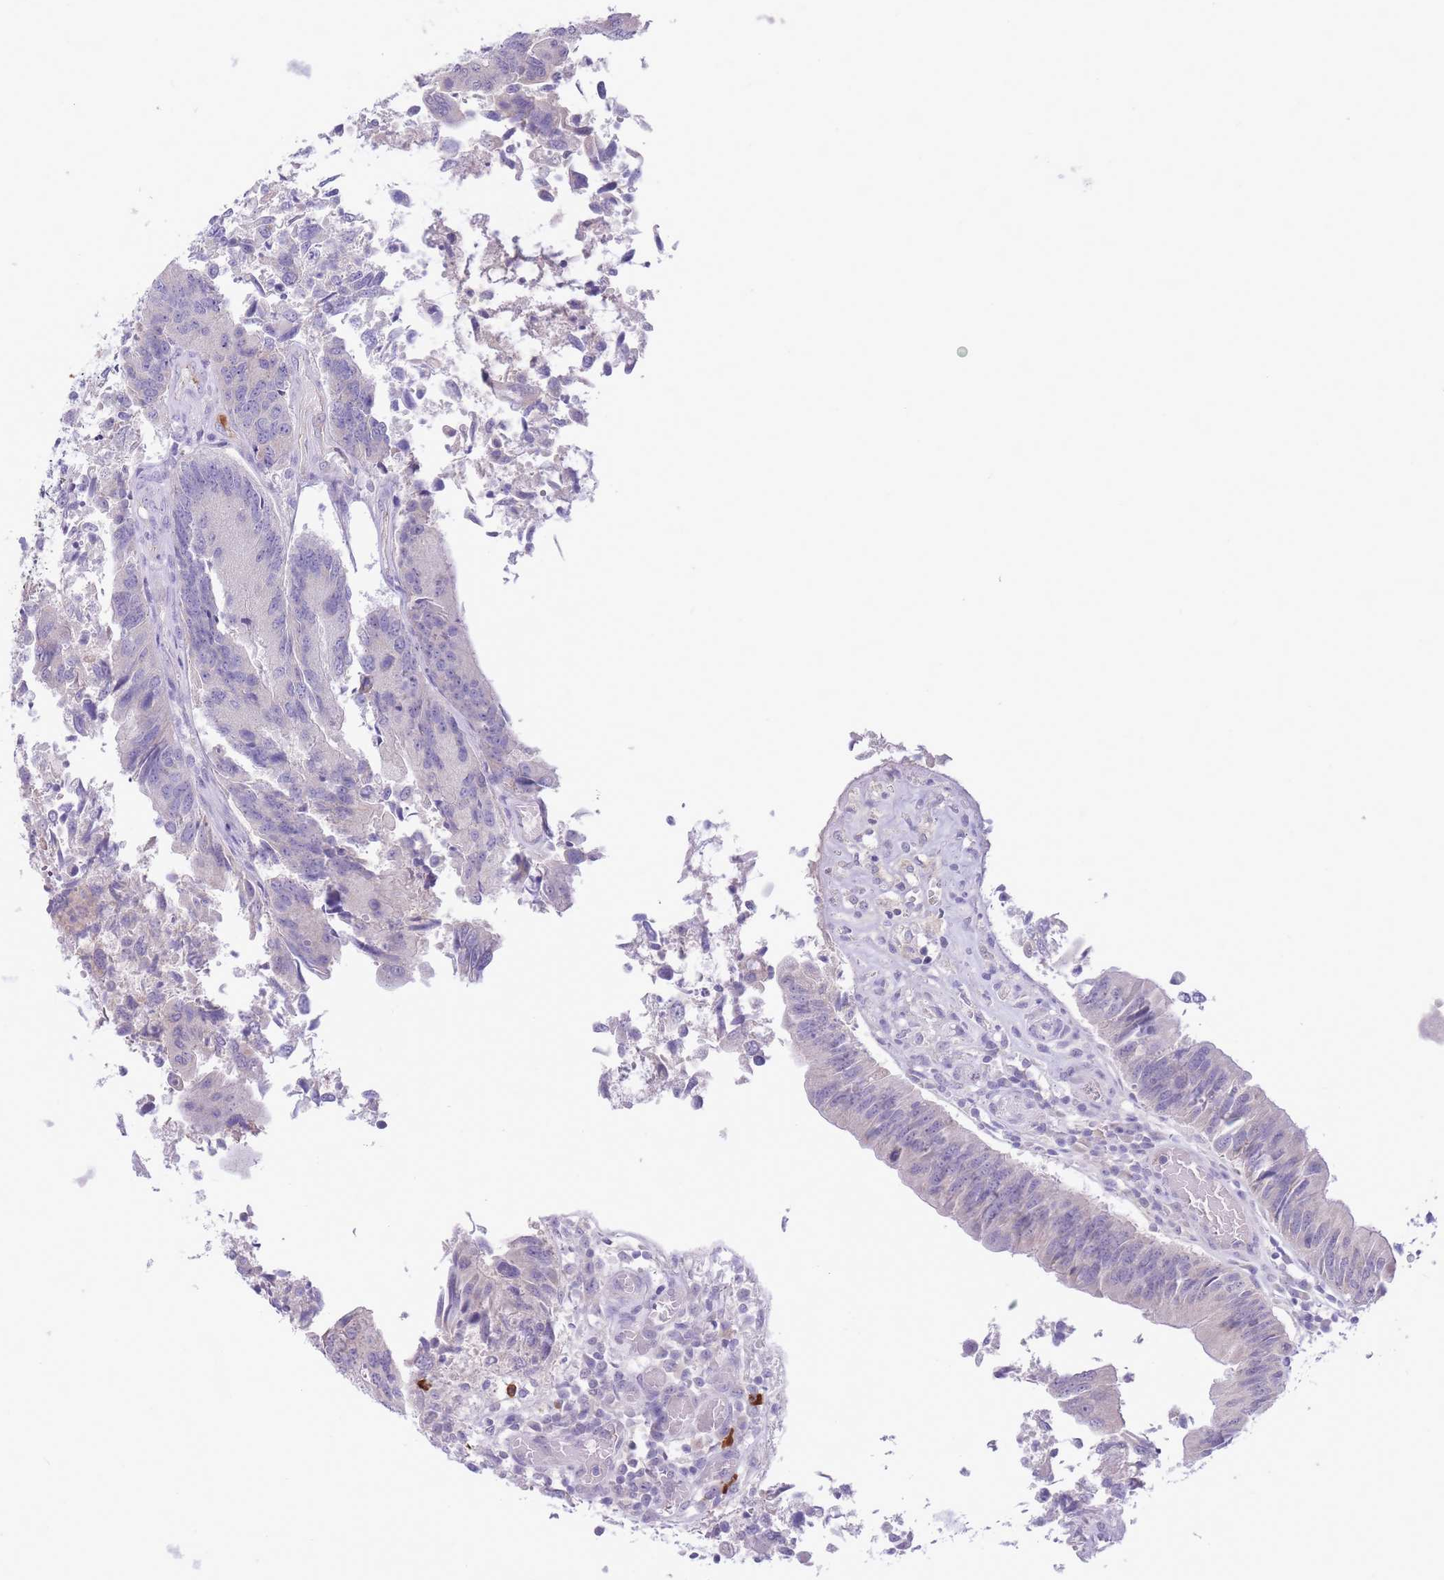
{"staining": {"intensity": "negative", "quantity": "none", "location": "none"}, "tissue": "colorectal cancer", "cell_type": "Tumor cells", "image_type": "cancer", "snomed": [{"axis": "morphology", "description": "Adenocarcinoma, NOS"}, {"axis": "topography", "description": "Colon"}], "caption": "Immunohistochemistry micrograph of human colorectal cancer stained for a protein (brown), which reveals no staining in tumor cells.", "gene": "ASAP3", "patient": {"sex": "female", "age": 67}}